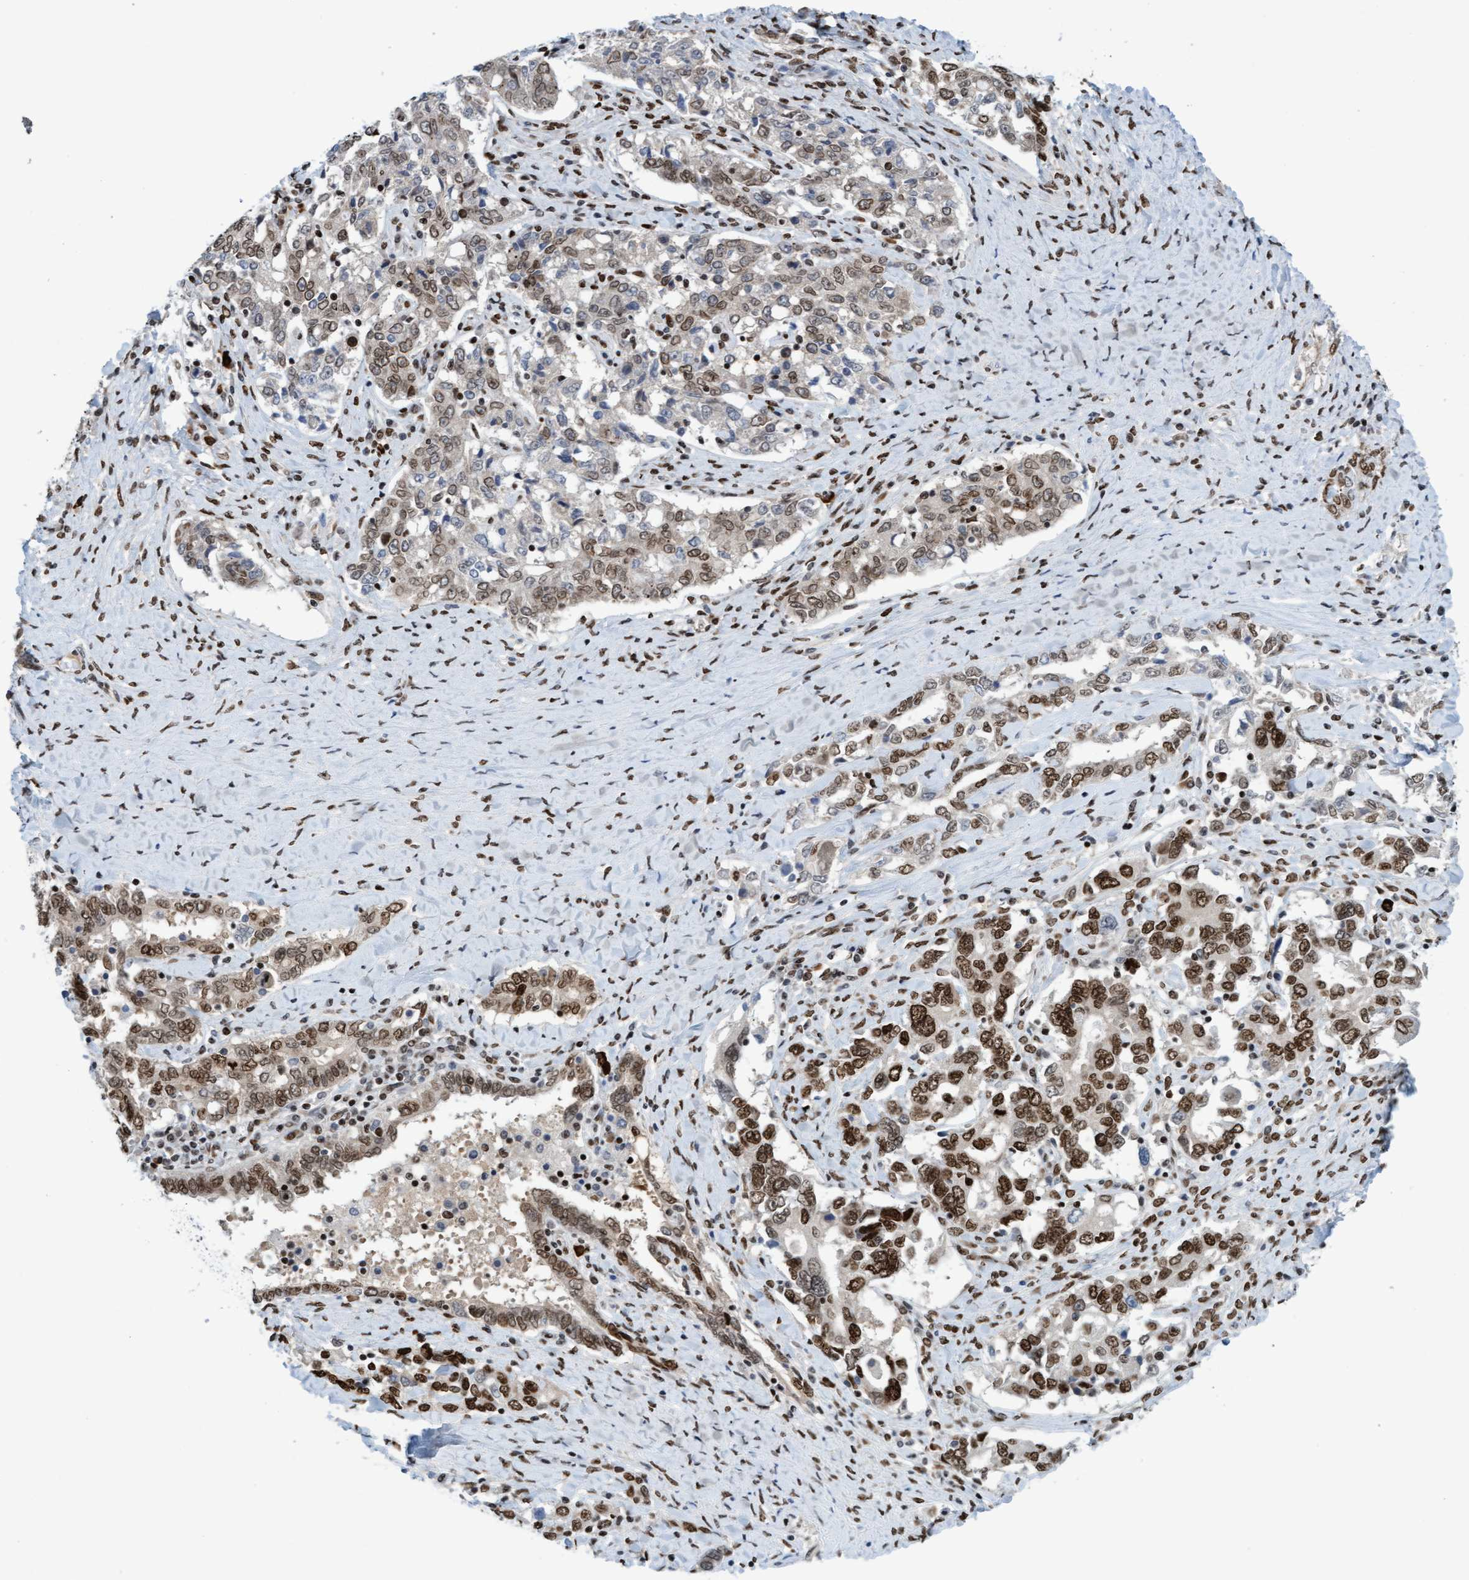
{"staining": {"intensity": "moderate", "quantity": ">75%", "location": "nuclear"}, "tissue": "ovarian cancer", "cell_type": "Tumor cells", "image_type": "cancer", "snomed": [{"axis": "morphology", "description": "Carcinoma, endometroid"}, {"axis": "topography", "description": "Ovary"}], "caption": "High-magnification brightfield microscopy of ovarian cancer (endometroid carcinoma) stained with DAB (brown) and counterstained with hematoxylin (blue). tumor cells exhibit moderate nuclear positivity is identified in approximately>75% of cells.", "gene": "GLRX2", "patient": {"sex": "female", "age": 62}}